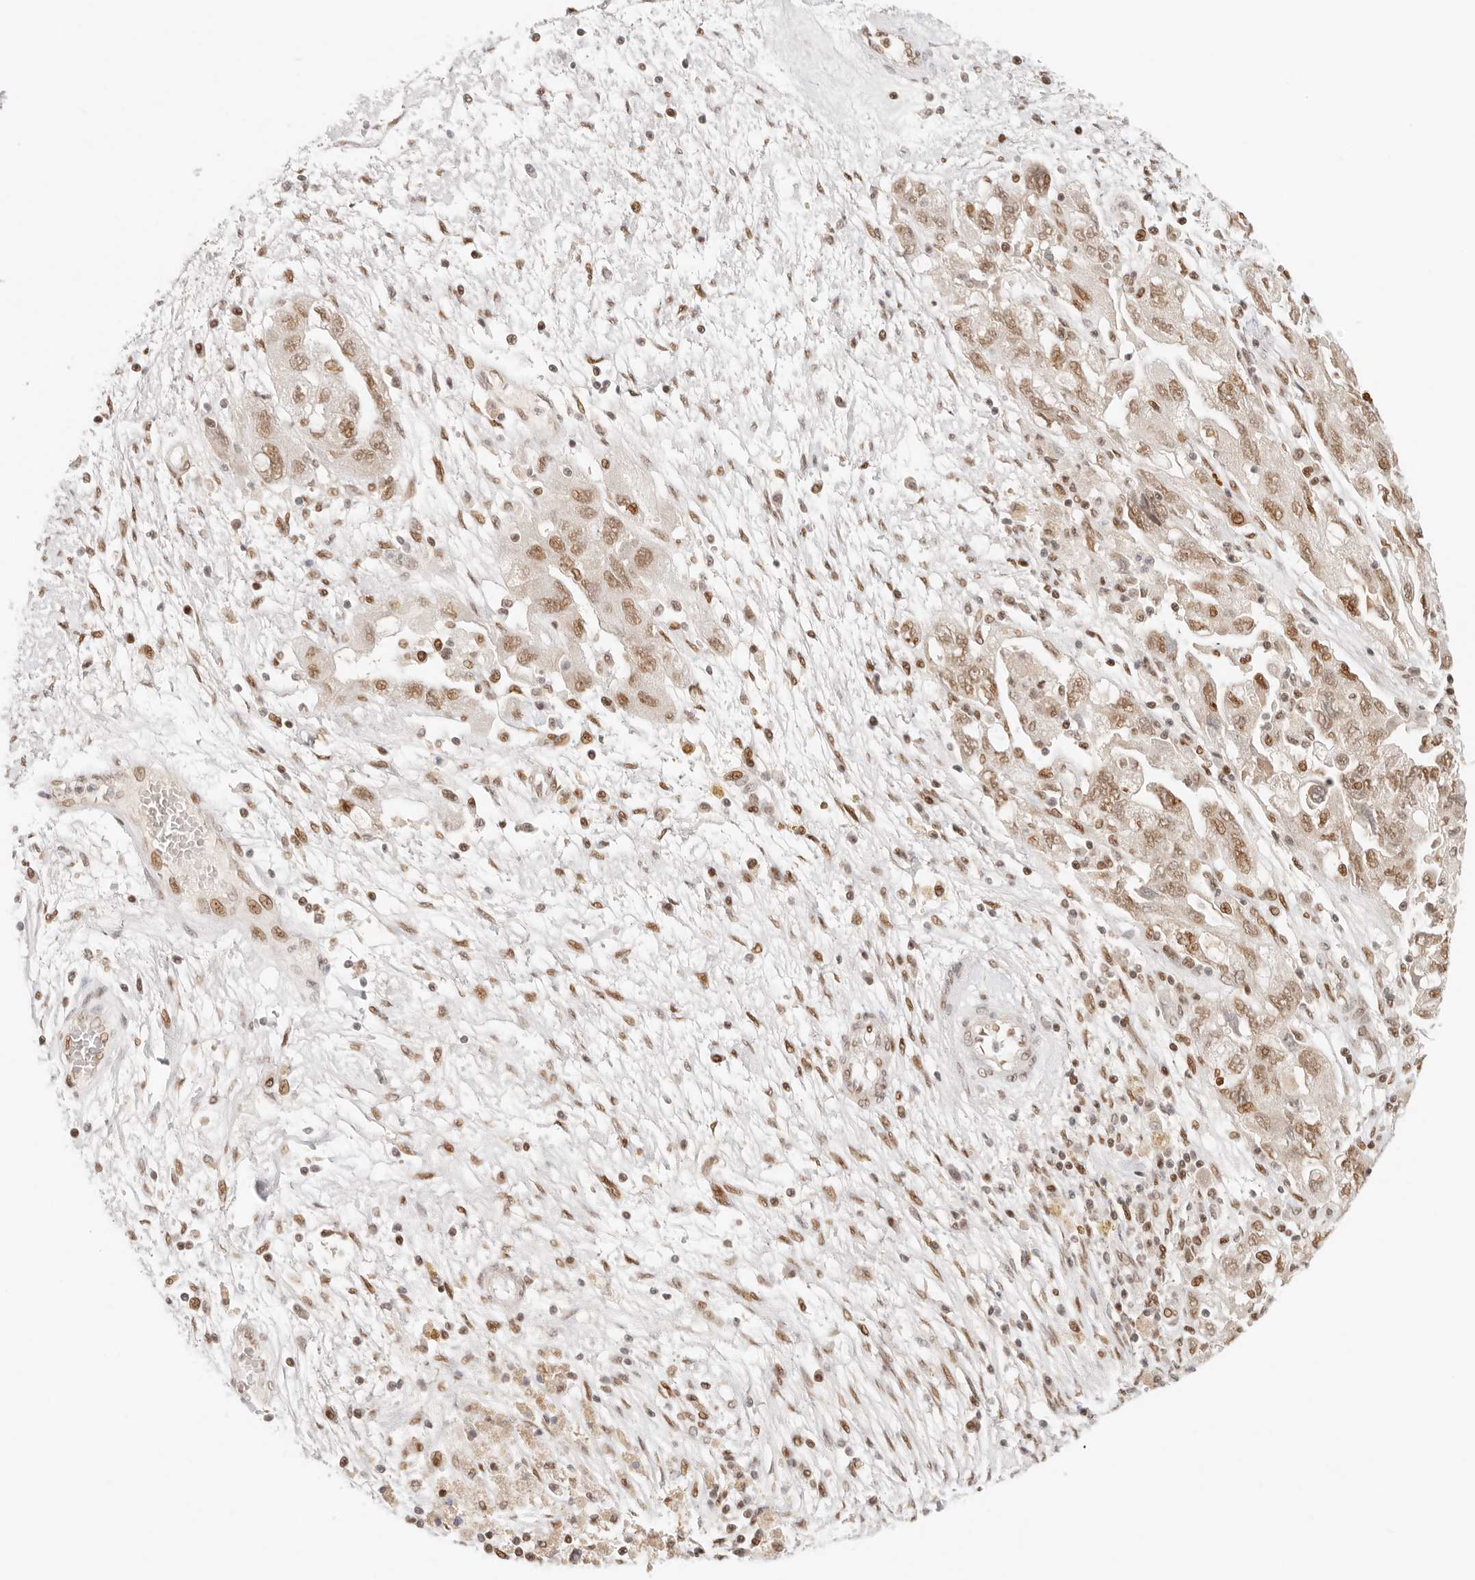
{"staining": {"intensity": "moderate", "quantity": ">75%", "location": "nuclear"}, "tissue": "ovarian cancer", "cell_type": "Tumor cells", "image_type": "cancer", "snomed": [{"axis": "morphology", "description": "Carcinoma, NOS"}, {"axis": "morphology", "description": "Cystadenocarcinoma, serous, NOS"}, {"axis": "topography", "description": "Ovary"}], "caption": "This histopathology image exhibits serous cystadenocarcinoma (ovarian) stained with immunohistochemistry to label a protein in brown. The nuclear of tumor cells show moderate positivity for the protein. Nuclei are counter-stained blue.", "gene": "HOXC5", "patient": {"sex": "female", "age": 69}}